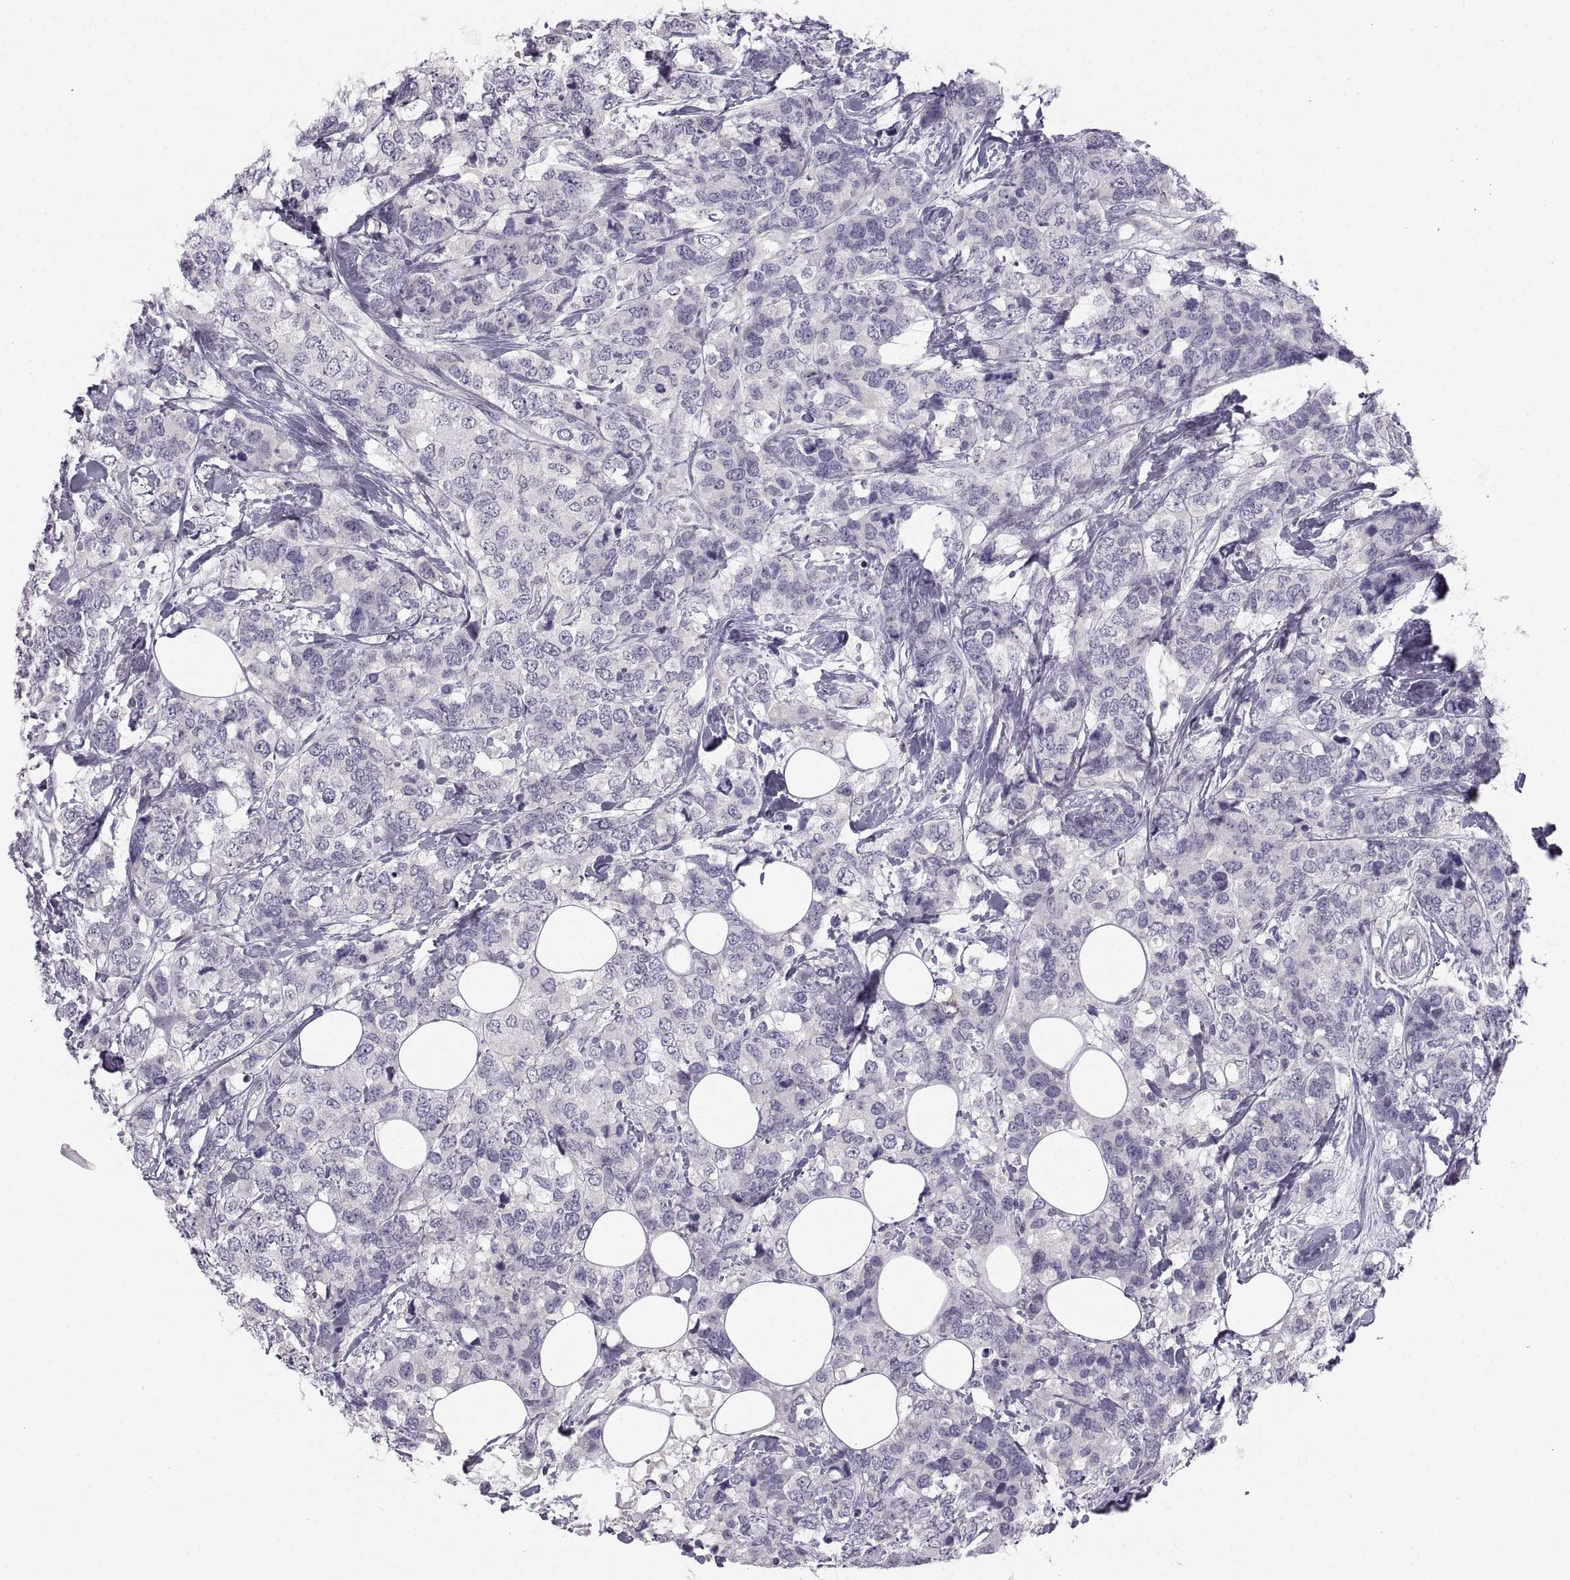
{"staining": {"intensity": "negative", "quantity": "none", "location": "none"}, "tissue": "breast cancer", "cell_type": "Tumor cells", "image_type": "cancer", "snomed": [{"axis": "morphology", "description": "Lobular carcinoma"}, {"axis": "topography", "description": "Breast"}], "caption": "Breast cancer (lobular carcinoma) was stained to show a protein in brown. There is no significant positivity in tumor cells.", "gene": "ZNF185", "patient": {"sex": "female", "age": 59}}